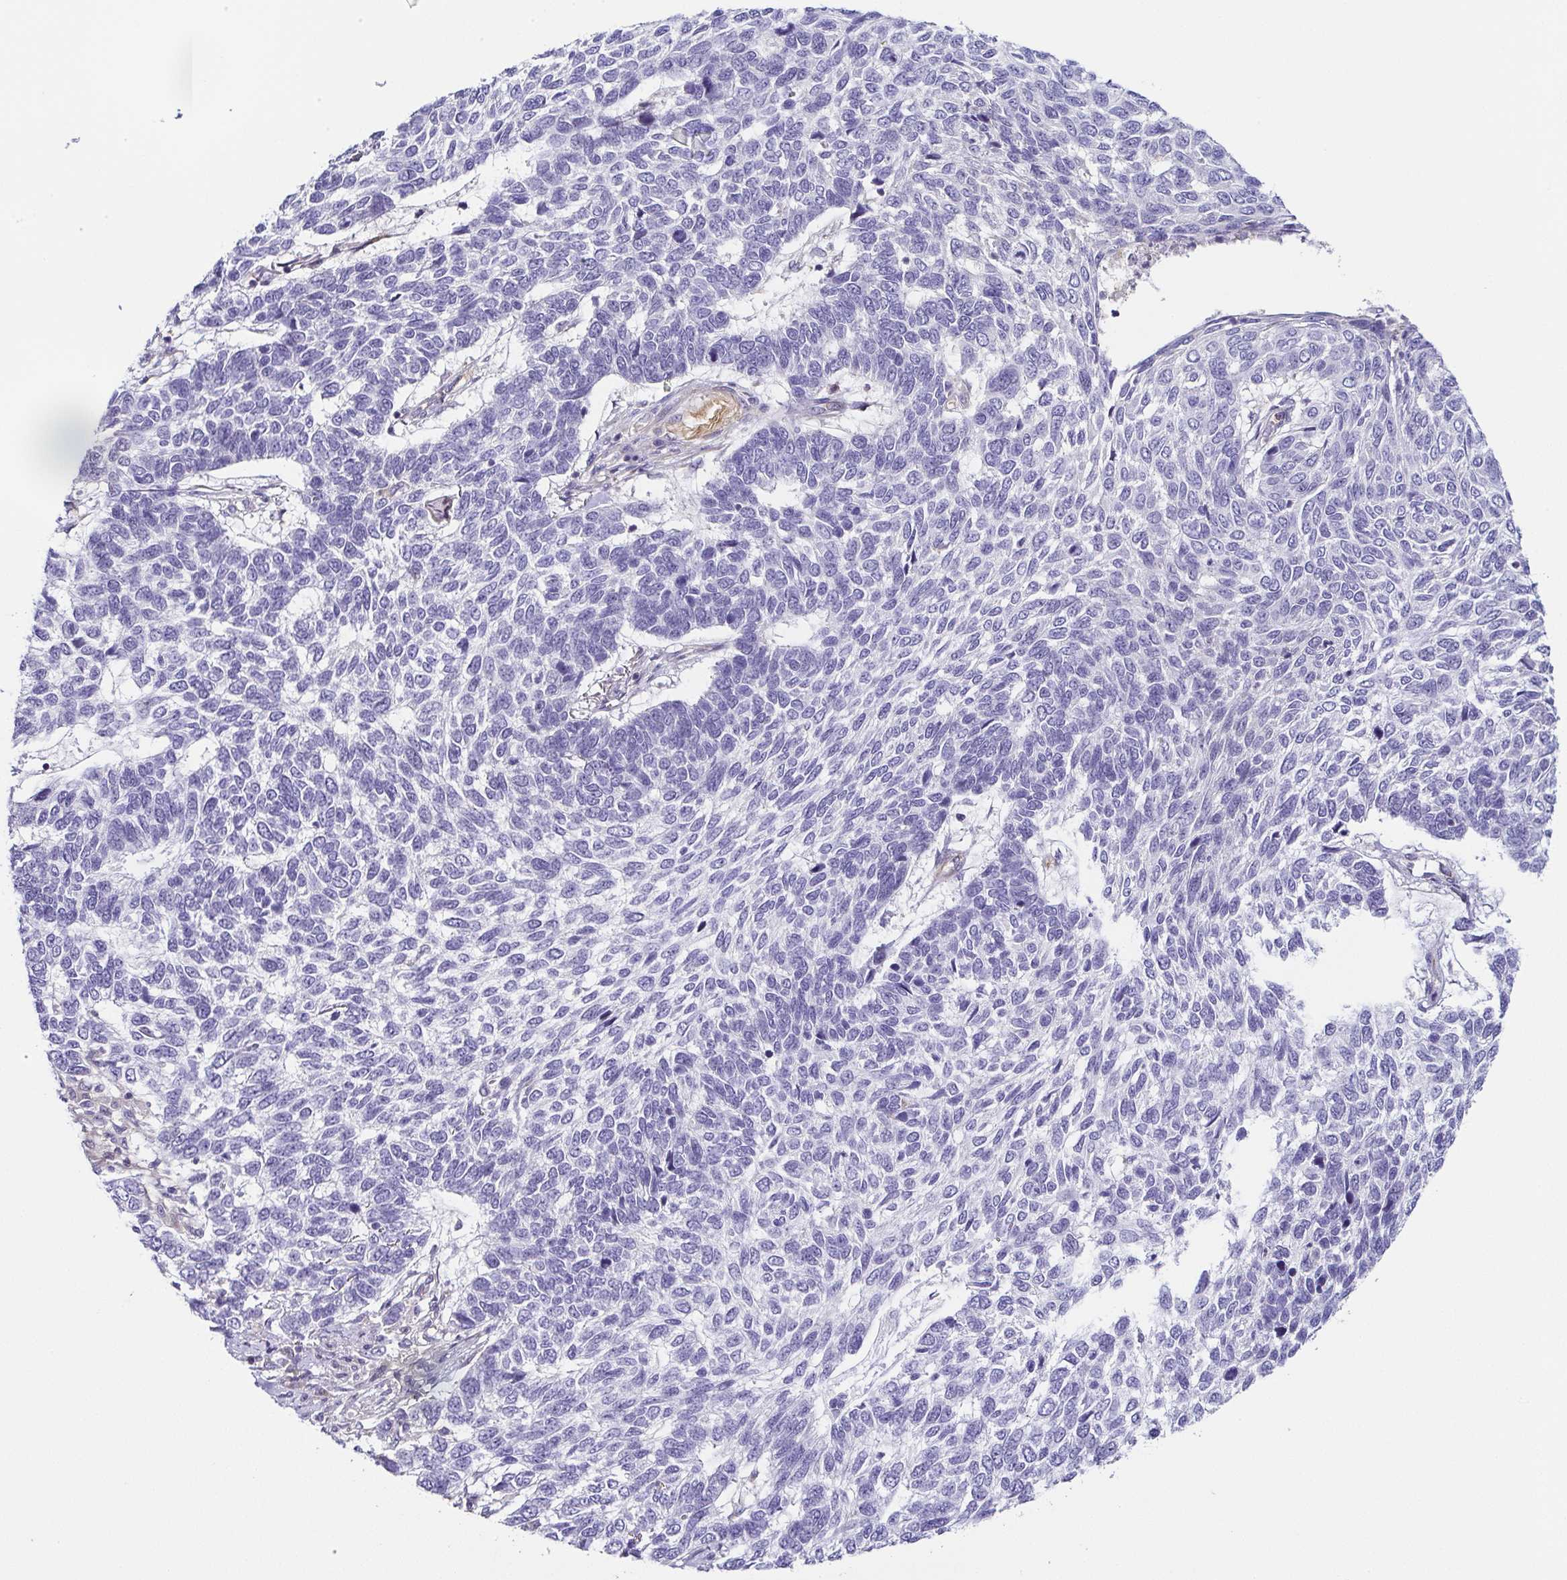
{"staining": {"intensity": "negative", "quantity": "none", "location": "none"}, "tissue": "skin cancer", "cell_type": "Tumor cells", "image_type": "cancer", "snomed": [{"axis": "morphology", "description": "Basal cell carcinoma"}, {"axis": "topography", "description": "Skin"}], "caption": "DAB immunohistochemical staining of skin basal cell carcinoma shows no significant expression in tumor cells.", "gene": "FAM162B", "patient": {"sex": "female", "age": 65}}